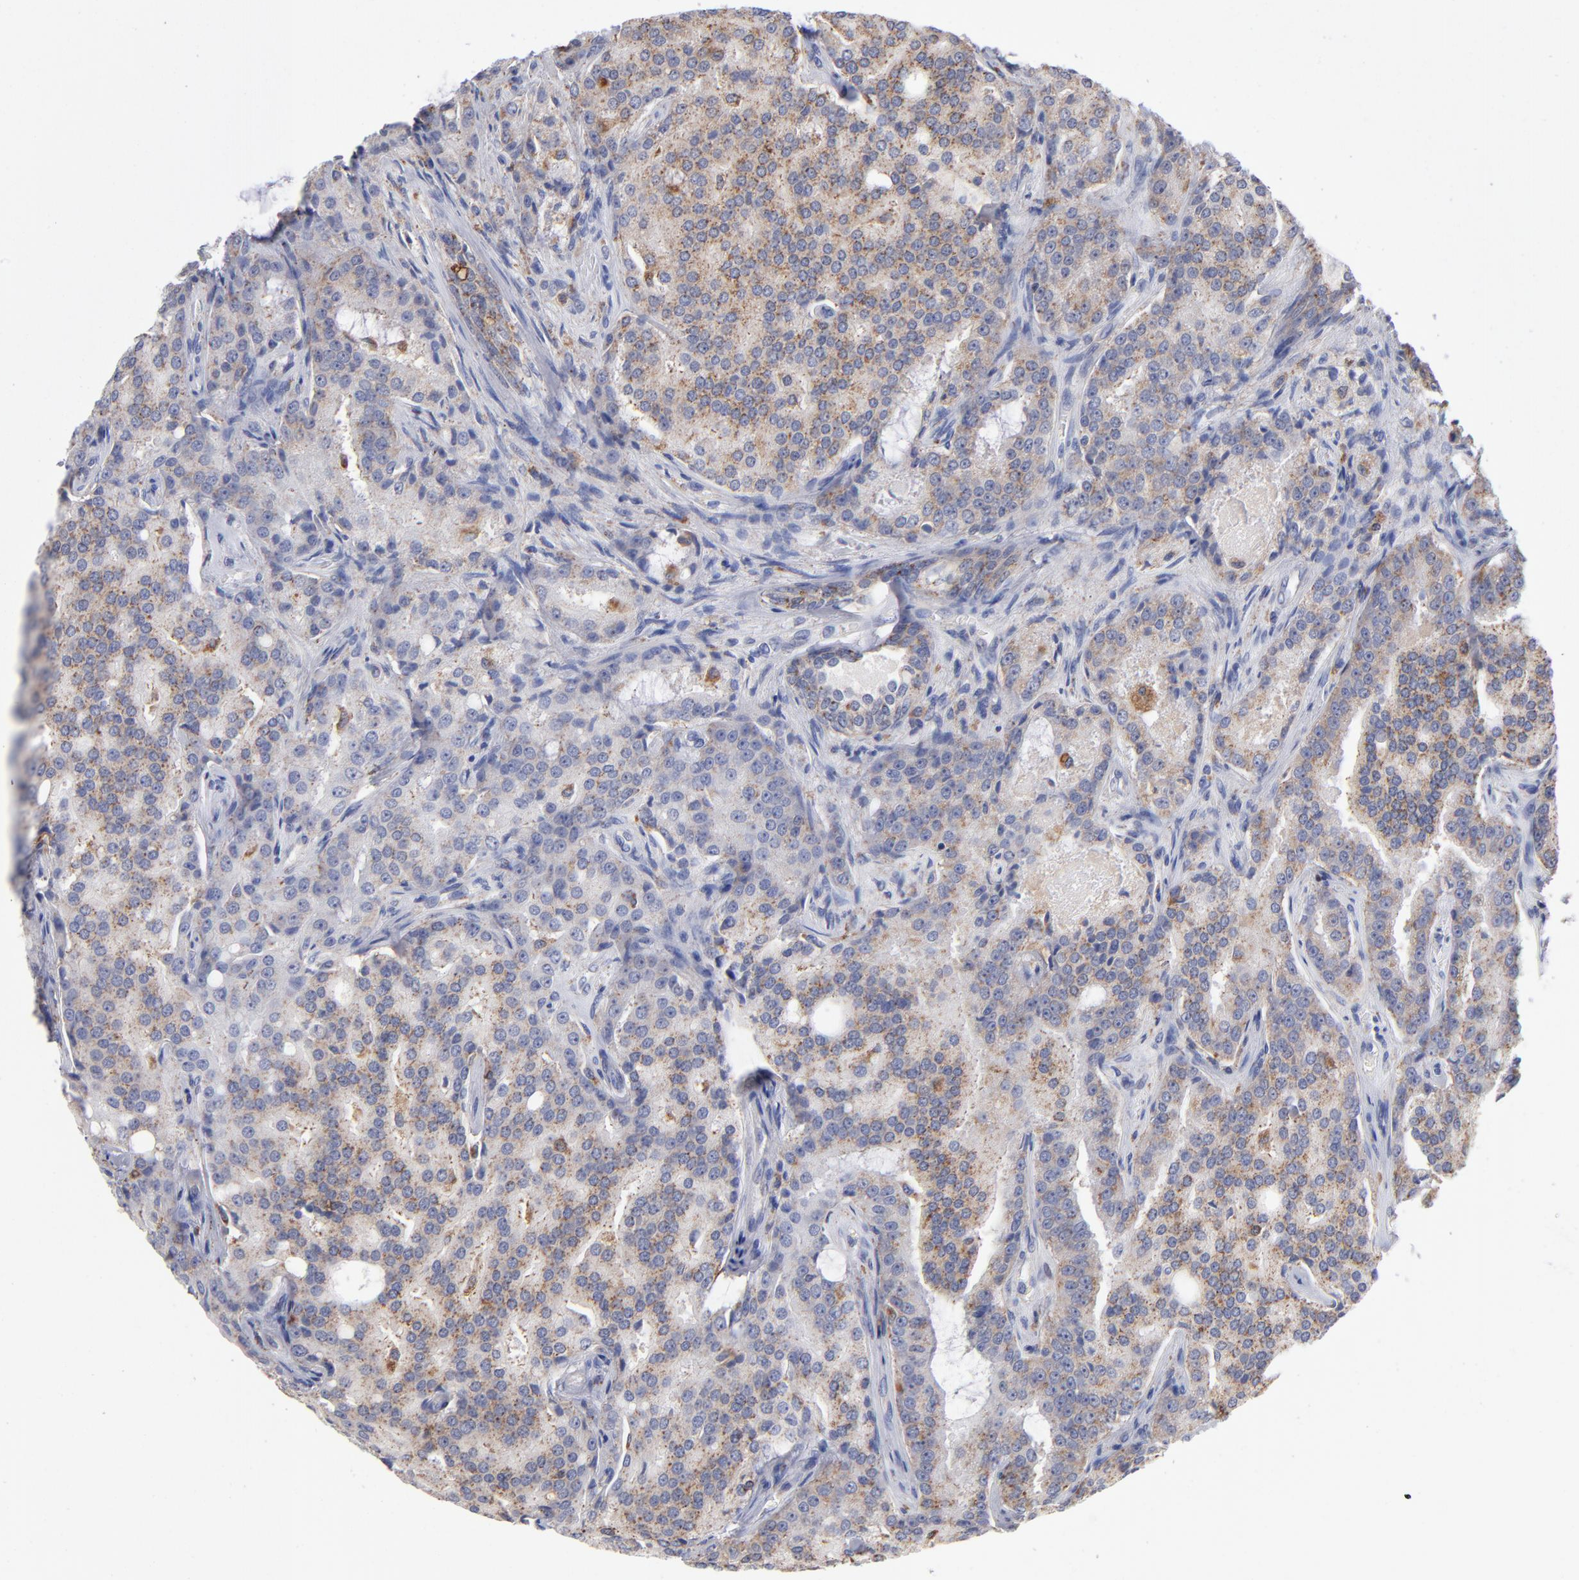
{"staining": {"intensity": "moderate", "quantity": ">75%", "location": "cytoplasmic/membranous"}, "tissue": "prostate cancer", "cell_type": "Tumor cells", "image_type": "cancer", "snomed": [{"axis": "morphology", "description": "Adenocarcinoma, High grade"}, {"axis": "topography", "description": "Prostate"}], "caption": "This is an image of IHC staining of prostate cancer (high-grade adenocarcinoma), which shows moderate expression in the cytoplasmic/membranous of tumor cells.", "gene": "RRAGB", "patient": {"sex": "male", "age": 72}}